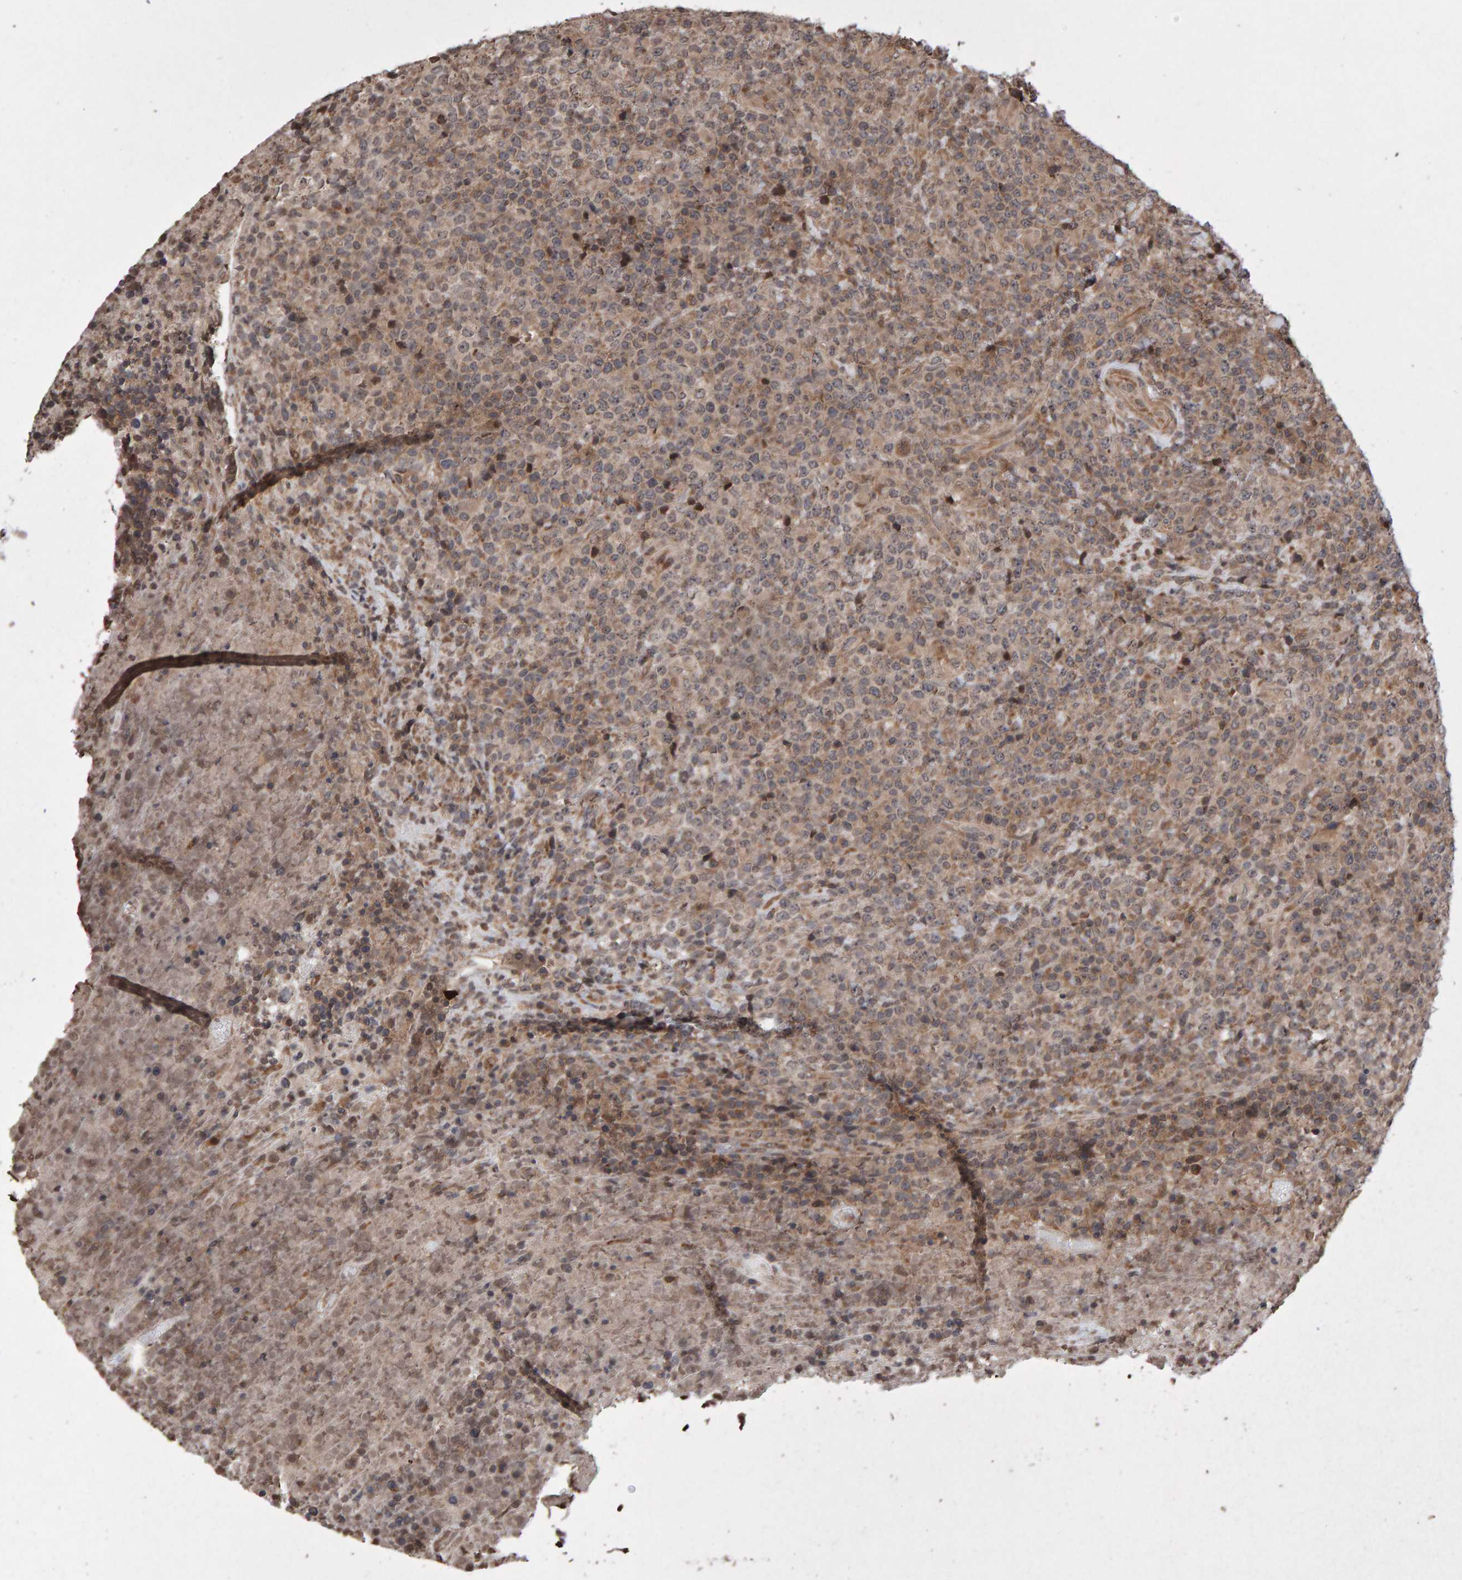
{"staining": {"intensity": "weak", "quantity": ">75%", "location": "cytoplasmic/membranous"}, "tissue": "lymphoma", "cell_type": "Tumor cells", "image_type": "cancer", "snomed": [{"axis": "morphology", "description": "Malignant lymphoma, non-Hodgkin's type, High grade"}, {"axis": "topography", "description": "Lymph node"}], "caption": "High-grade malignant lymphoma, non-Hodgkin's type stained for a protein (brown) shows weak cytoplasmic/membranous positive staining in approximately >75% of tumor cells.", "gene": "PECR", "patient": {"sex": "male", "age": 13}}